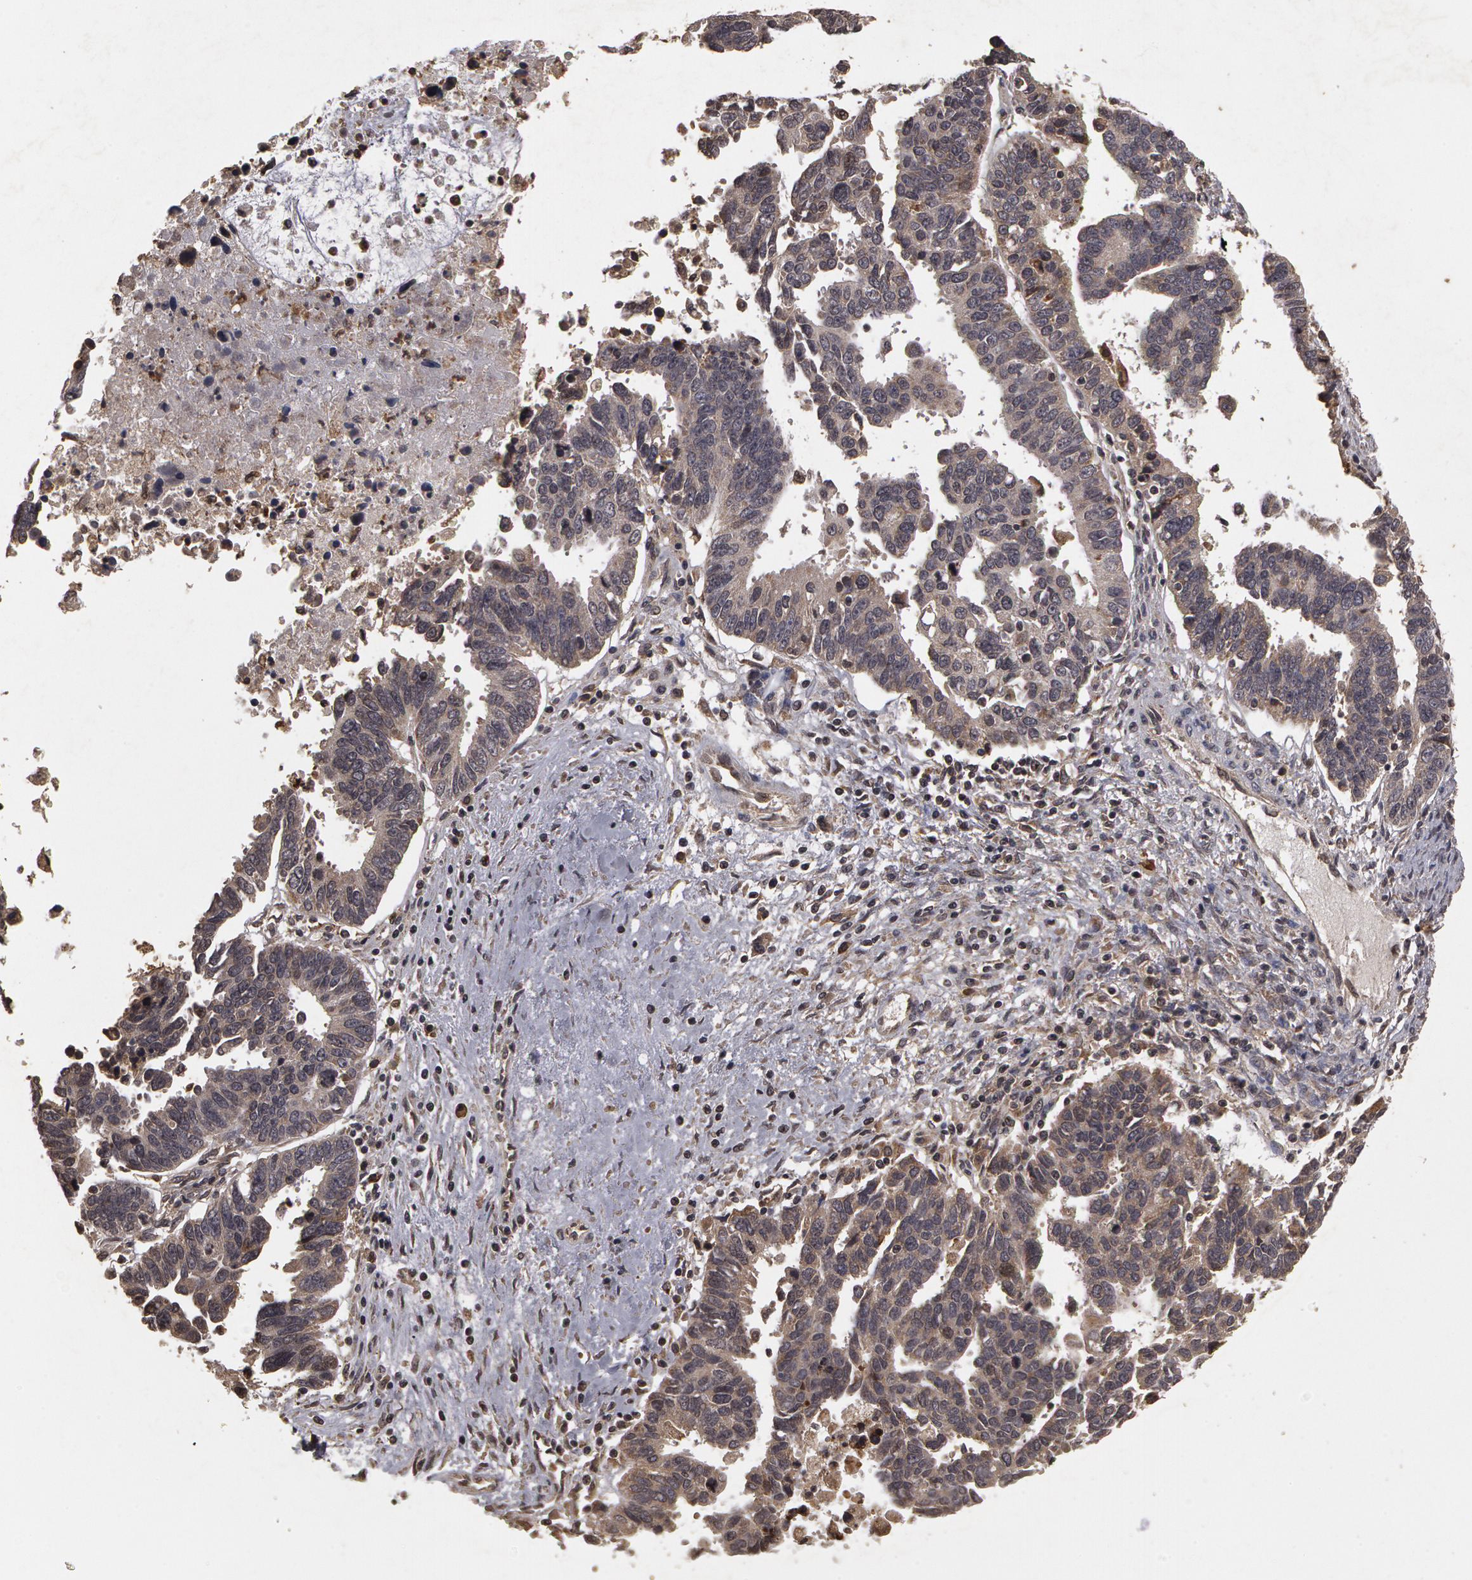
{"staining": {"intensity": "negative", "quantity": "none", "location": "none"}, "tissue": "ovarian cancer", "cell_type": "Tumor cells", "image_type": "cancer", "snomed": [{"axis": "morphology", "description": "Carcinoma, endometroid"}, {"axis": "morphology", "description": "Cystadenocarcinoma, serous, NOS"}, {"axis": "topography", "description": "Ovary"}], "caption": "Immunohistochemical staining of human ovarian cancer (endometroid carcinoma) shows no significant expression in tumor cells. The staining is performed using DAB (3,3'-diaminobenzidine) brown chromogen with nuclei counter-stained in using hematoxylin.", "gene": "CALR", "patient": {"sex": "female", "age": 45}}